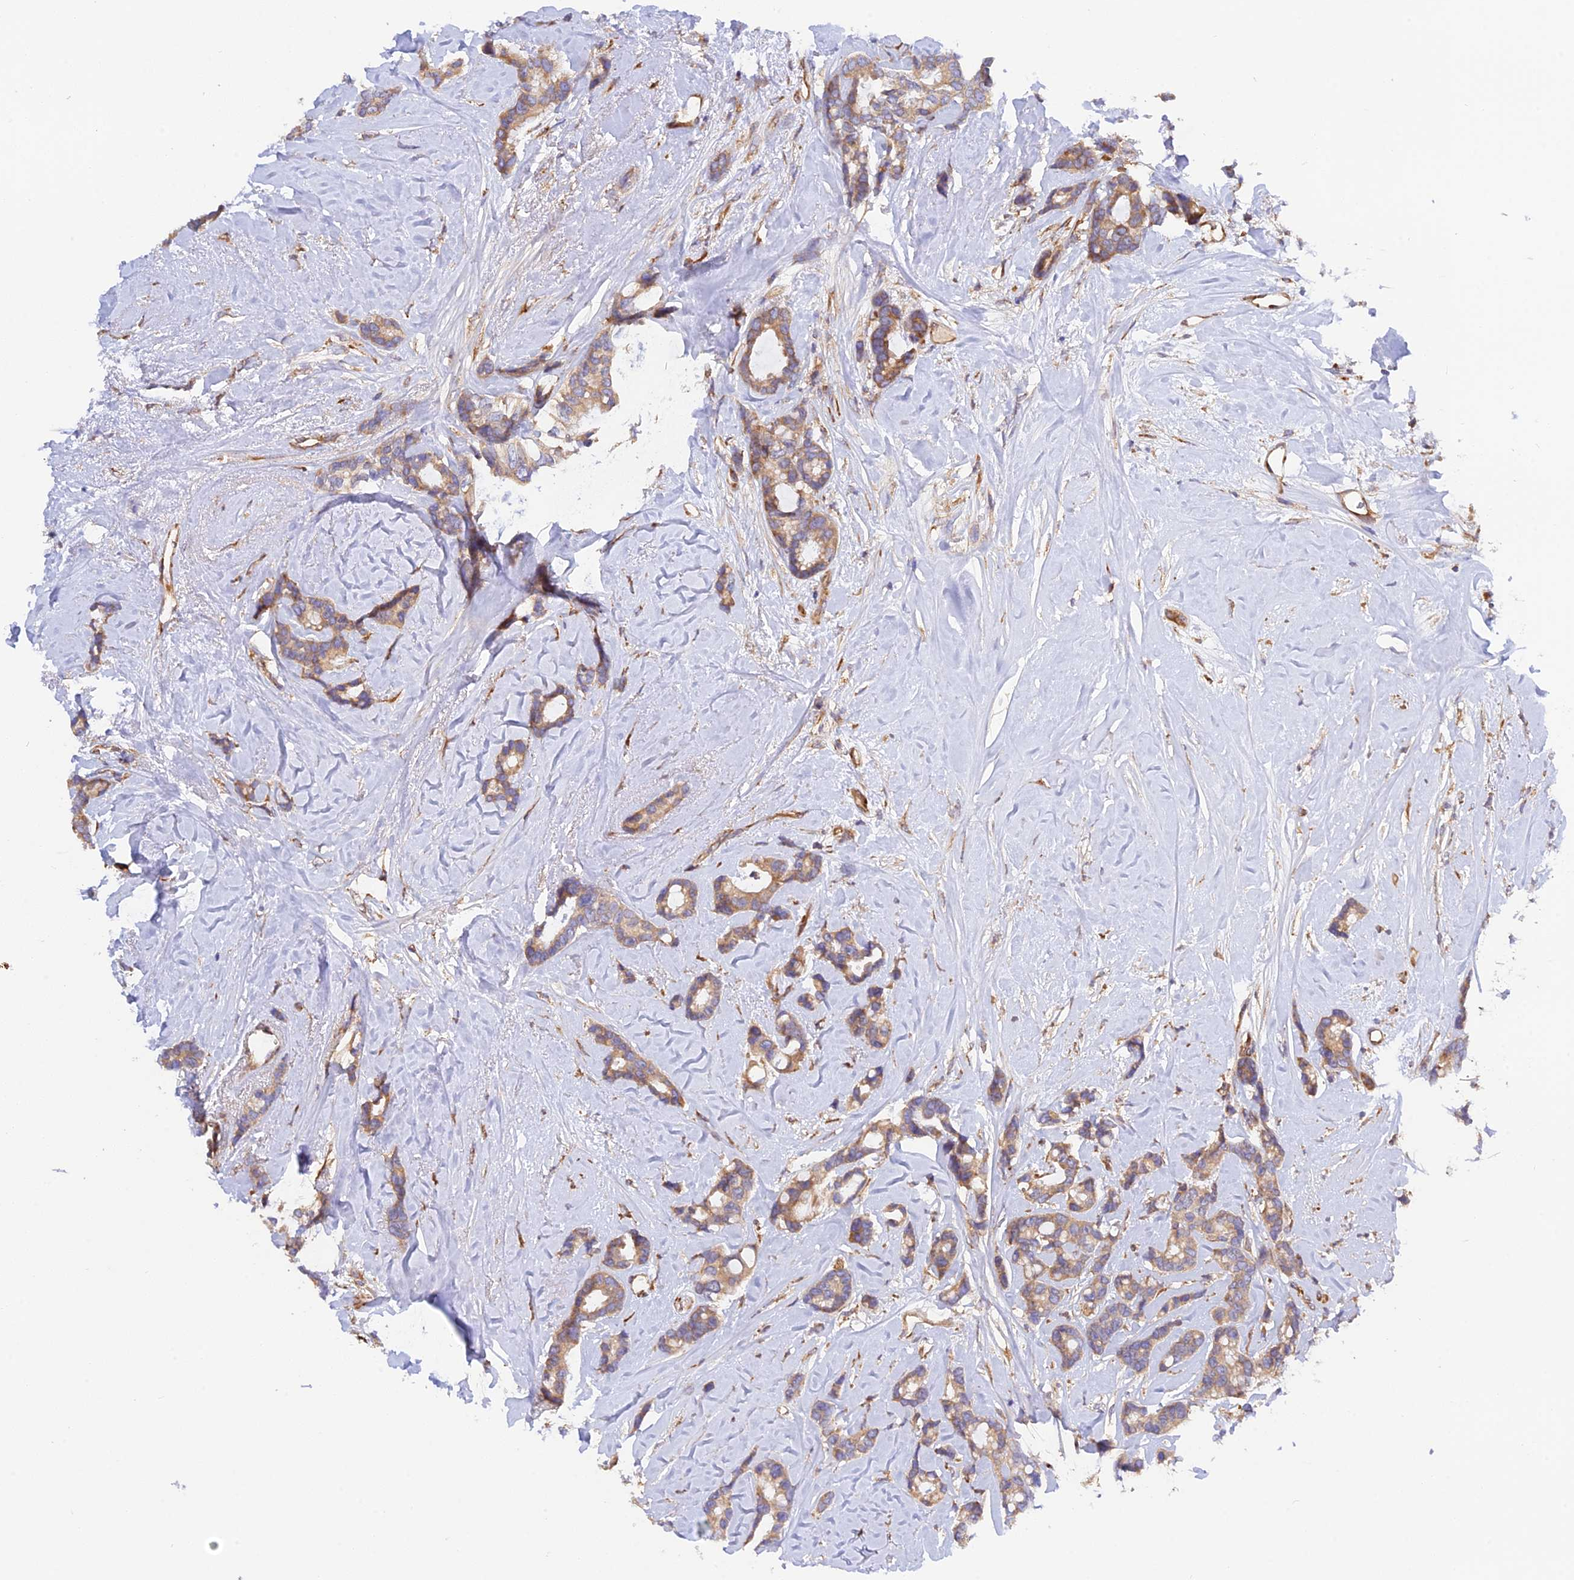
{"staining": {"intensity": "moderate", "quantity": ">75%", "location": "cytoplasmic/membranous"}, "tissue": "breast cancer", "cell_type": "Tumor cells", "image_type": "cancer", "snomed": [{"axis": "morphology", "description": "Duct carcinoma"}, {"axis": "topography", "description": "Breast"}], "caption": "Moderate cytoplasmic/membranous positivity for a protein is identified in about >75% of tumor cells of invasive ductal carcinoma (breast) using immunohistochemistry.", "gene": "RPL5", "patient": {"sex": "female", "age": 87}}